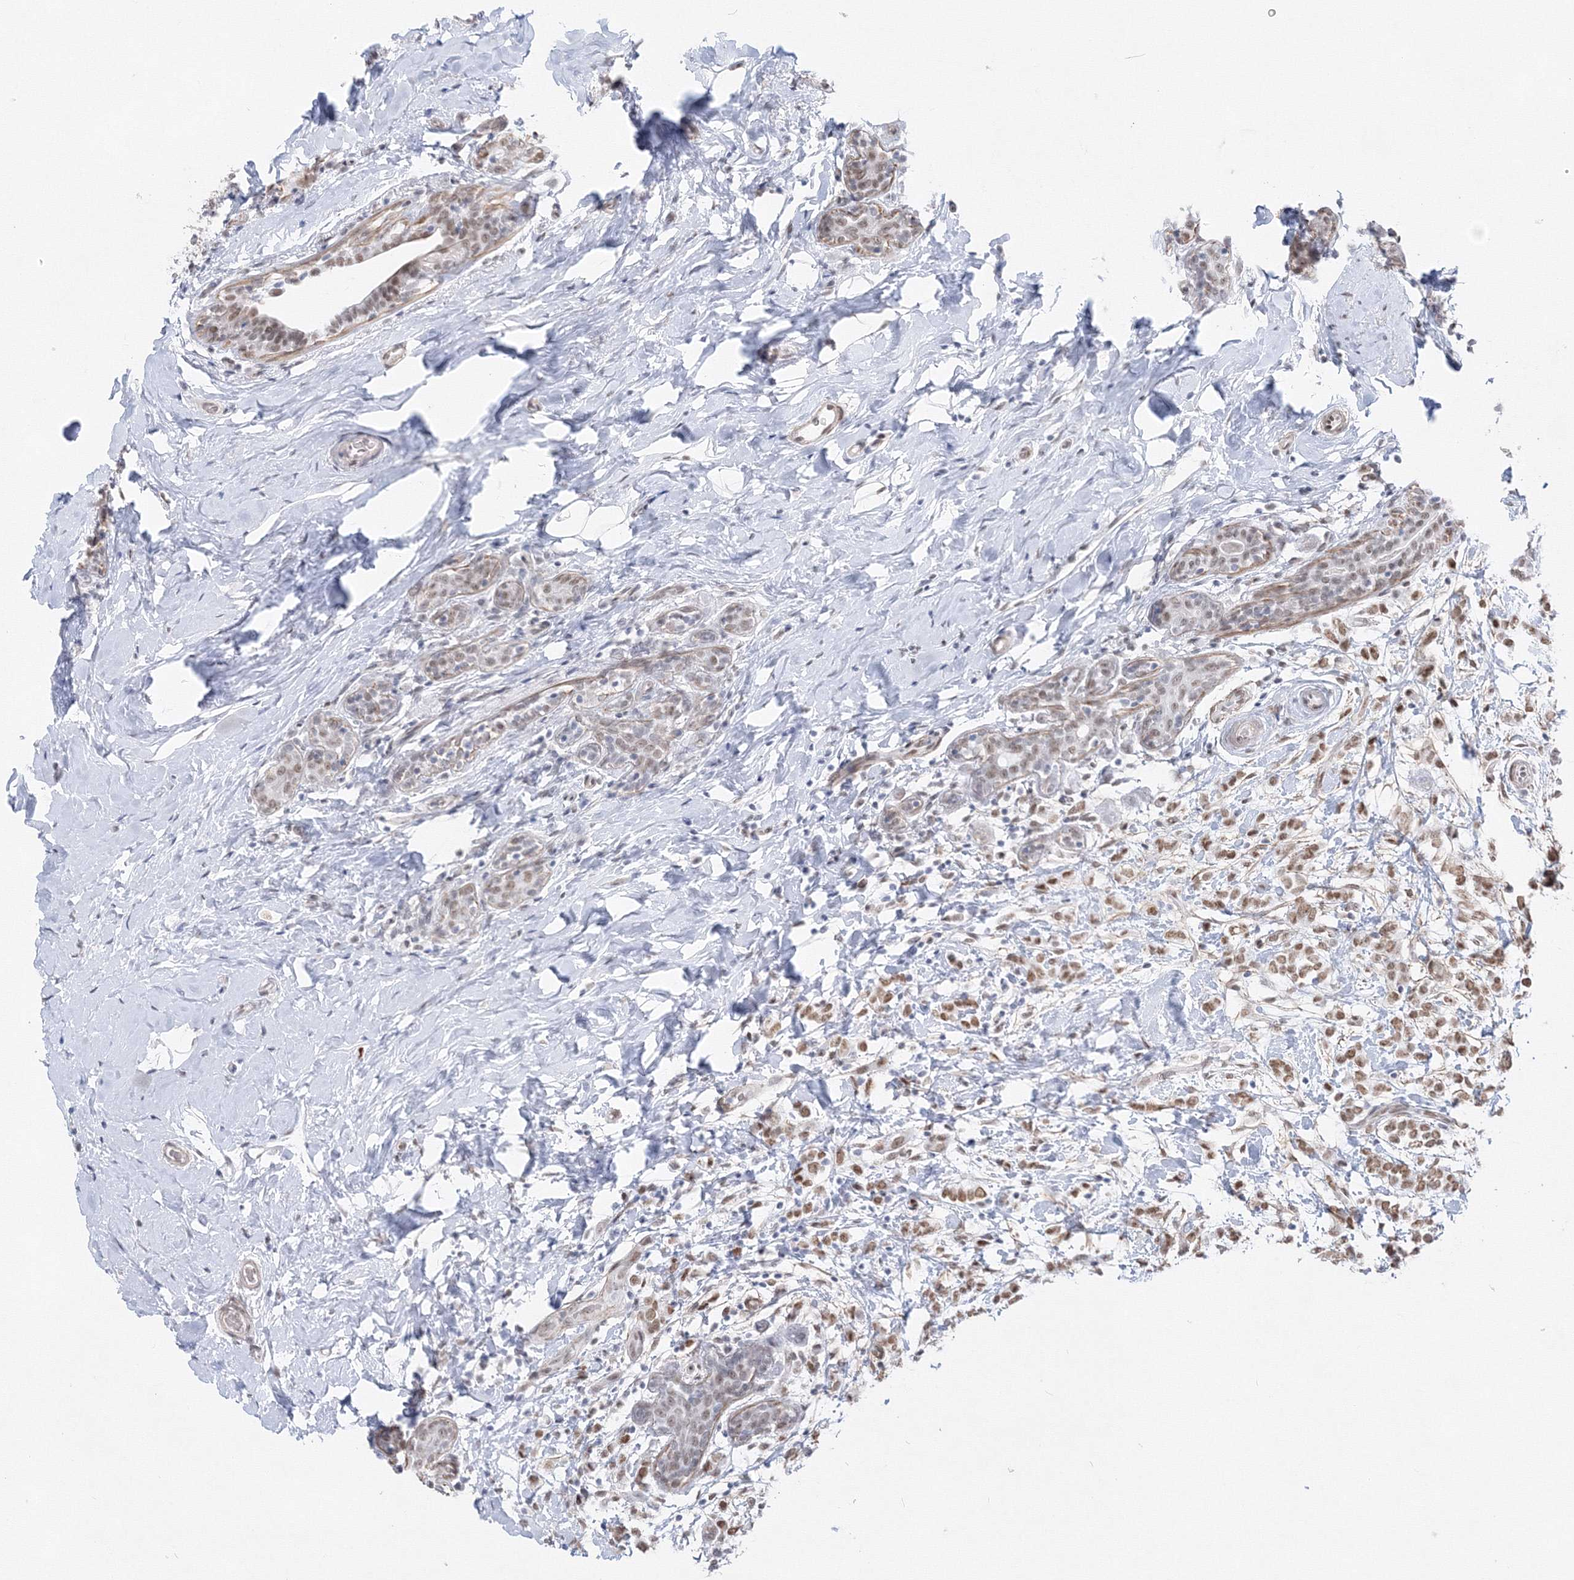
{"staining": {"intensity": "weak", "quantity": ">75%", "location": "nuclear"}, "tissue": "breast cancer", "cell_type": "Tumor cells", "image_type": "cancer", "snomed": [{"axis": "morphology", "description": "Normal tissue, NOS"}, {"axis": "morphology", "description": "Lobular carcinoma"}, {"axis": "topography", "description": "Breast"}], "caption": "High-power microscopy captured an IHC image of breast cancer (lobular carcinoma), revealing weak nuclear staining in approximately >75% of tumor cells.", "gene": "ZNF638", "patient": {"sex": "female", "age": 47}}